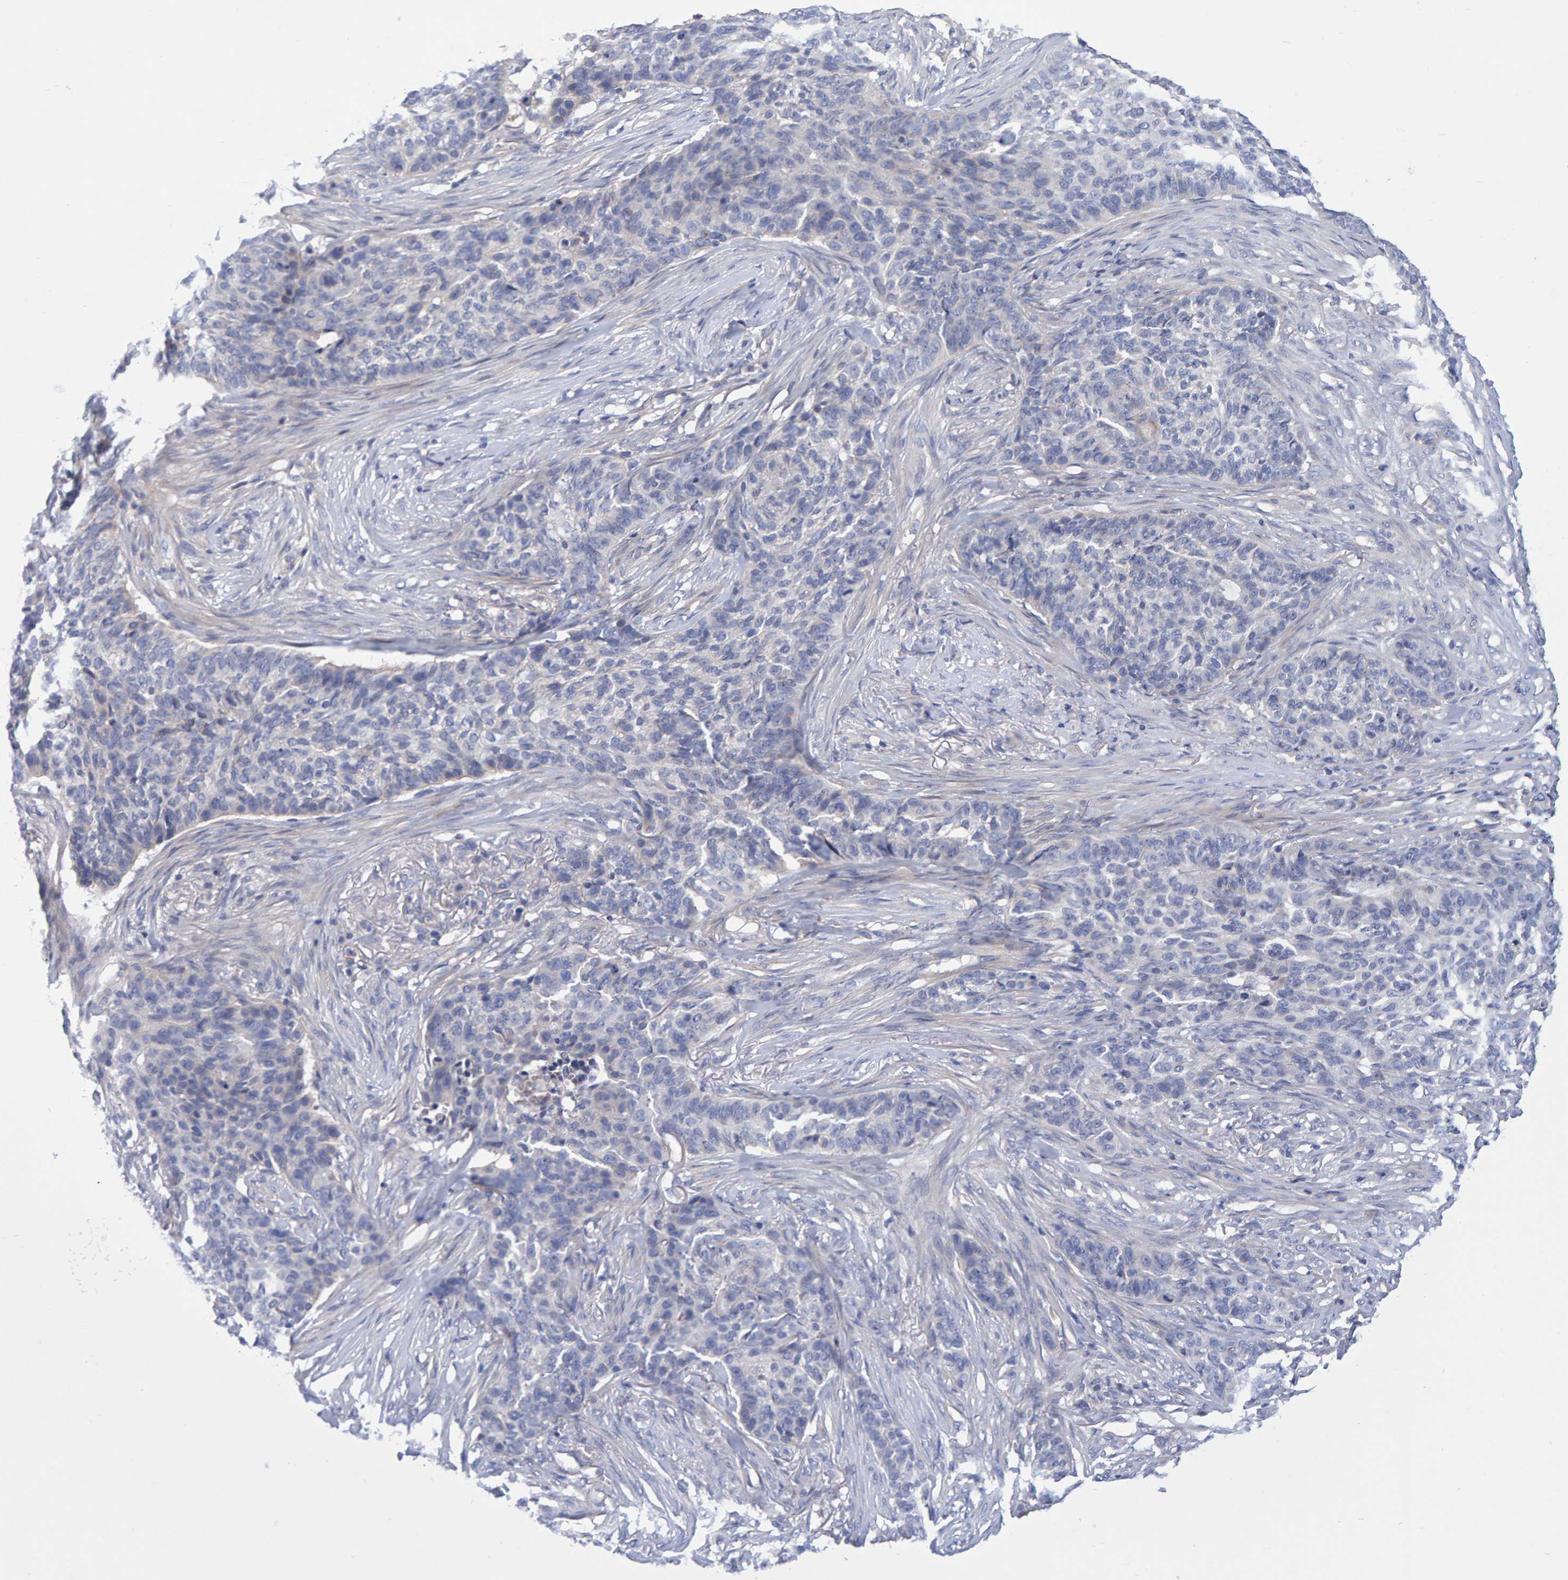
{"staining": {"intensity": "negative", "quantity": "none", "location": "none"}, "tissue": "skin cancer", "cell_type": "Tumor cells", "image_type": "cancer", "snomed": [{"axis": "morphology", "description": "Basal cell carcinoma"}, {"axis": "topography", "description": "Skin"}], "caption": "Immunohistochemistry (IHC) of human skin basal cell carcinoma demonstrates no expression in tumor cells.", "gene": "EFR3A", "patient": {"sex": "male", "age": 85}}